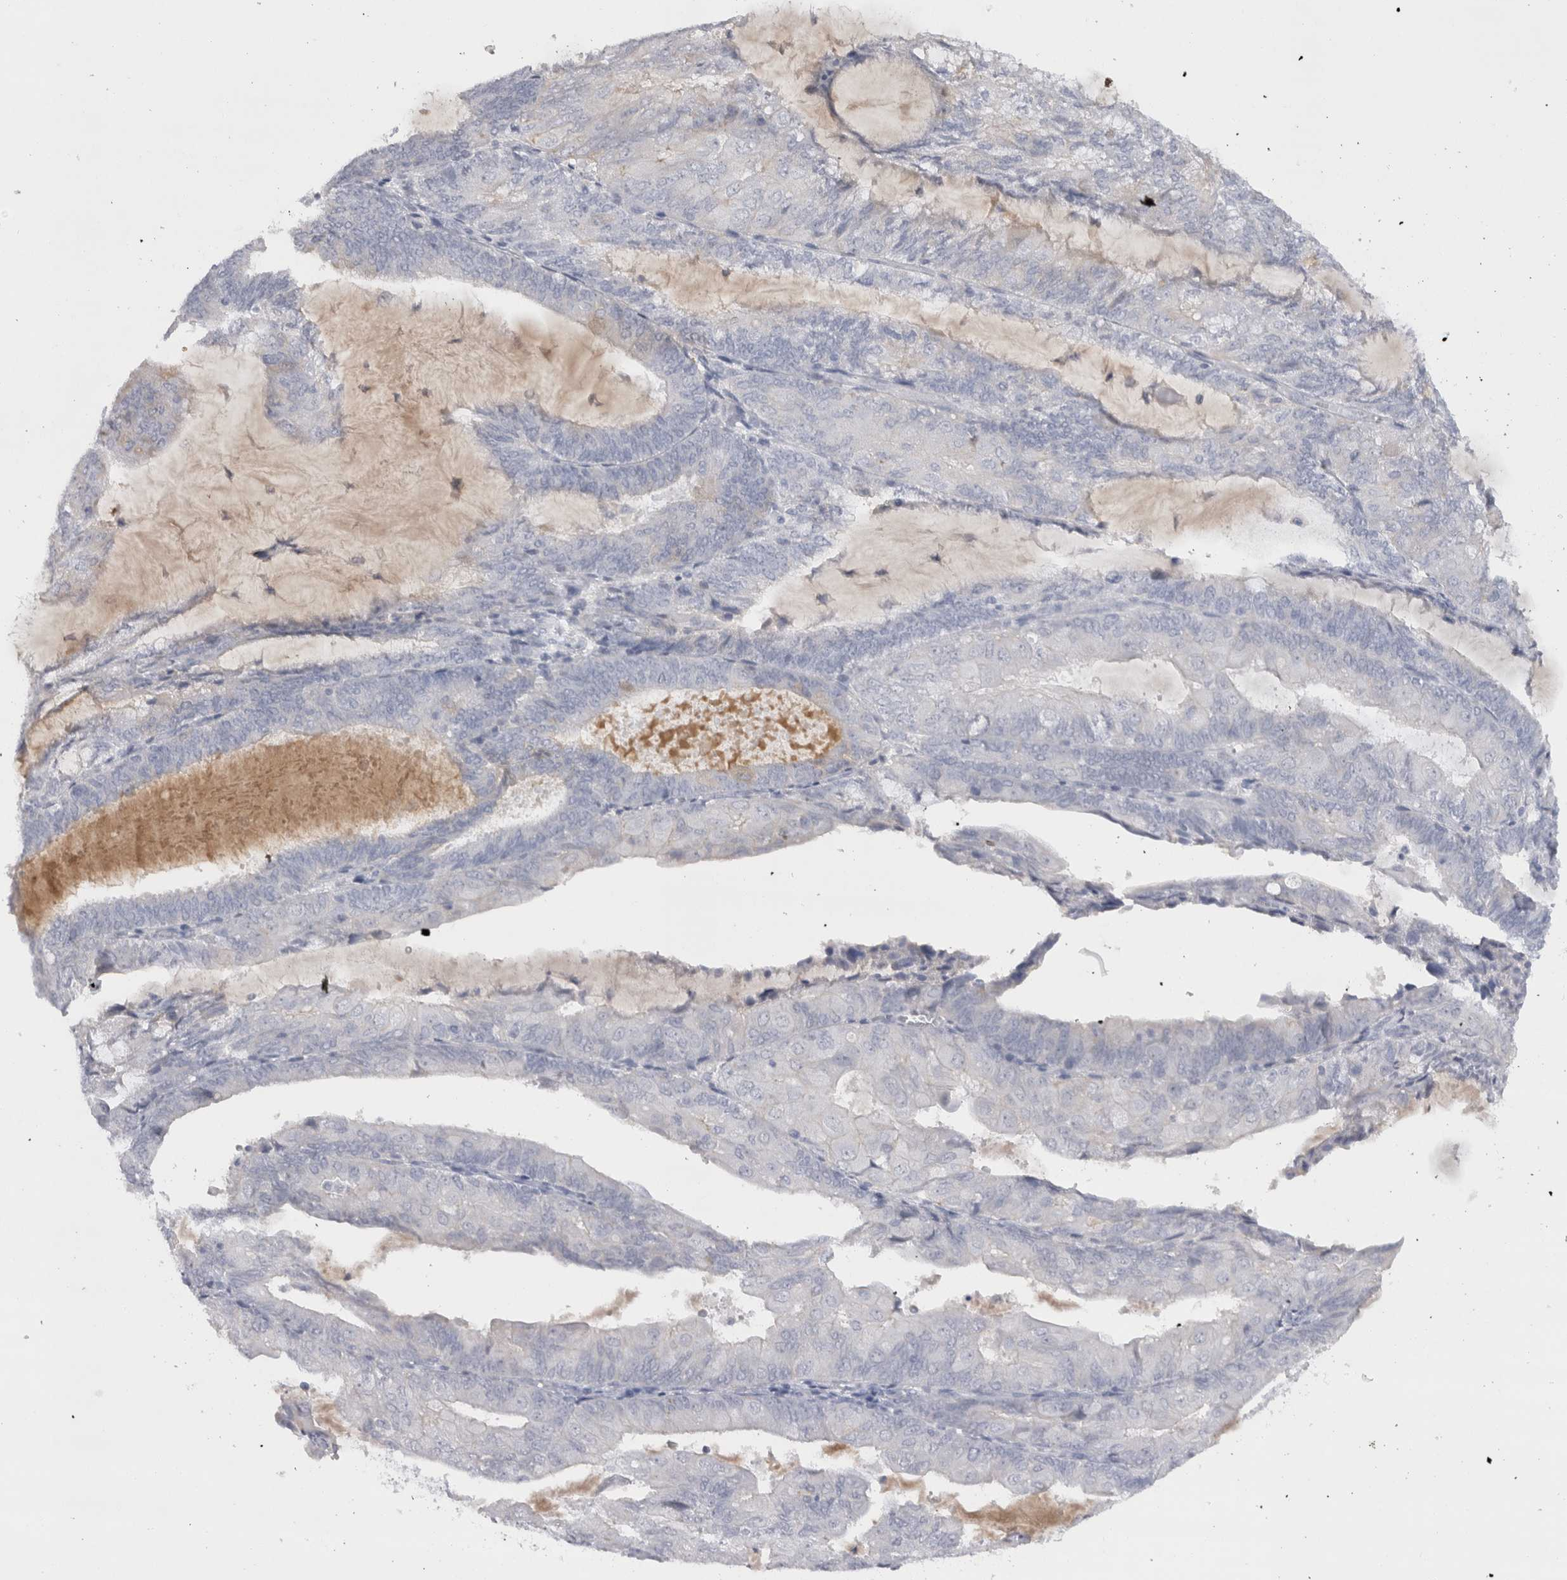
{"staining": {"intensity": "negative", "quantity": "none", "location": "none"}, "tissue": "endometrial cancer", "cell_type": "Tumor cells", "image_type": "cancer", "snomed": [{"axis": "morphology", "description": "Adenocarcinoma, NOS"}, {"axis": "topography", "description": "Endometrium"}], "caption": "A high-resolution histopathology image shows IHC staining of endometrial cancer, which displays no significant staining in tumor cells.", "gene": "CDH17", "patient": {"sex": "female", "age": 81}}